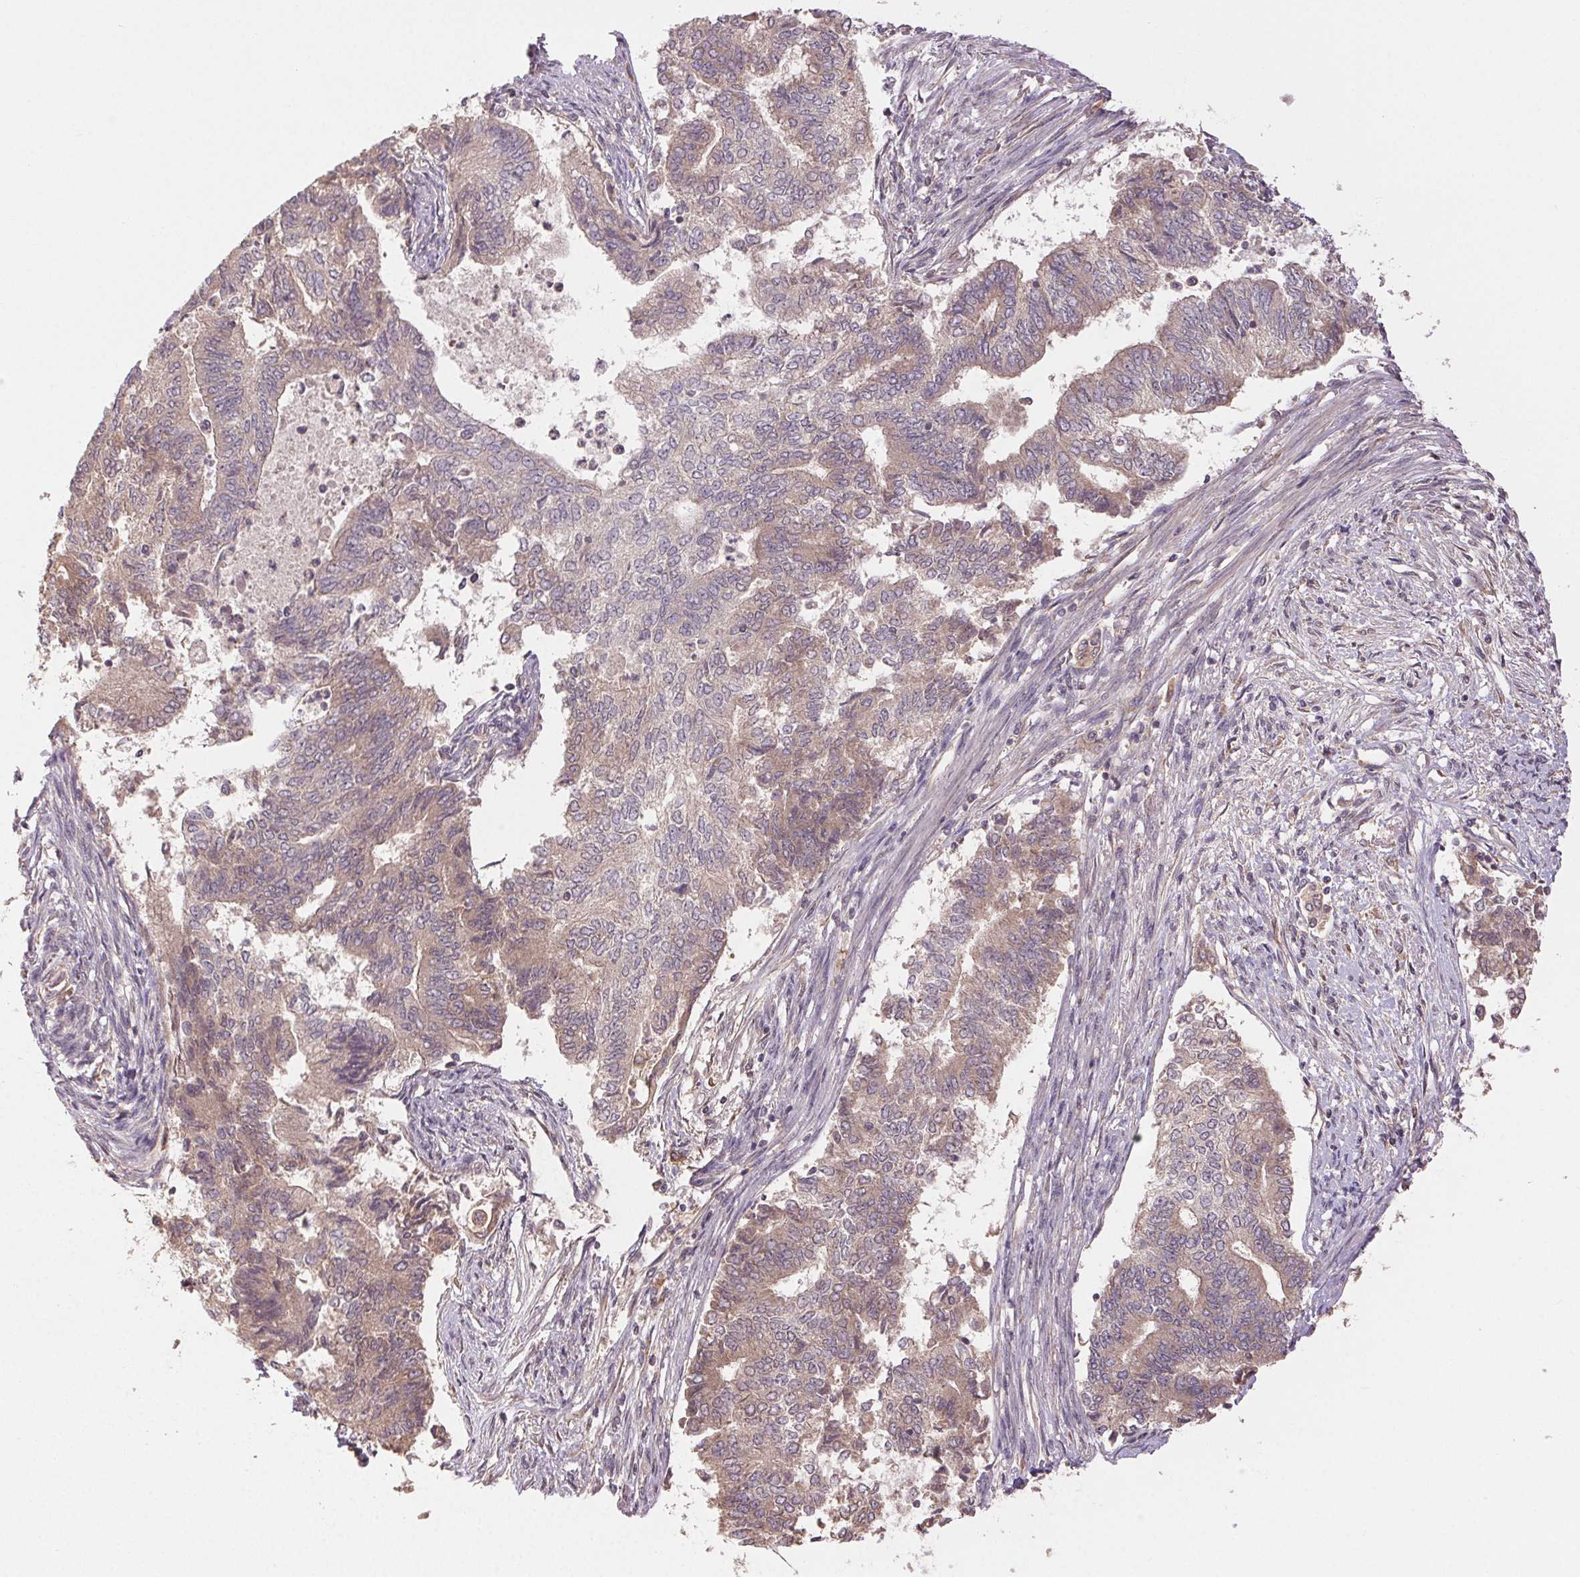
{"staining": {"intensity": "weak", "quantity": "25%-75%", "location": "cytoplasmic/membranous"}, "tissue": "endometrial cancer", "cell_type": "Tumor cells", "image_type": "cancer", "snomed": [{"axis": "morphology", "description": "Adenocarcinoma, NOS"}, {"axis": "topography", "description": "Endometrium"}], "caption": "IHC (DAB (3,3'-diaminobenzidine)) staining of human adenocarcinoma (endometrial) demonstrates weak cytoplasmic/membranous protein positivity in approximately 25%-75% of tumor cells.", "gene": "MAPKAPK2", "patient": {"sex": "female", "age": 65}}